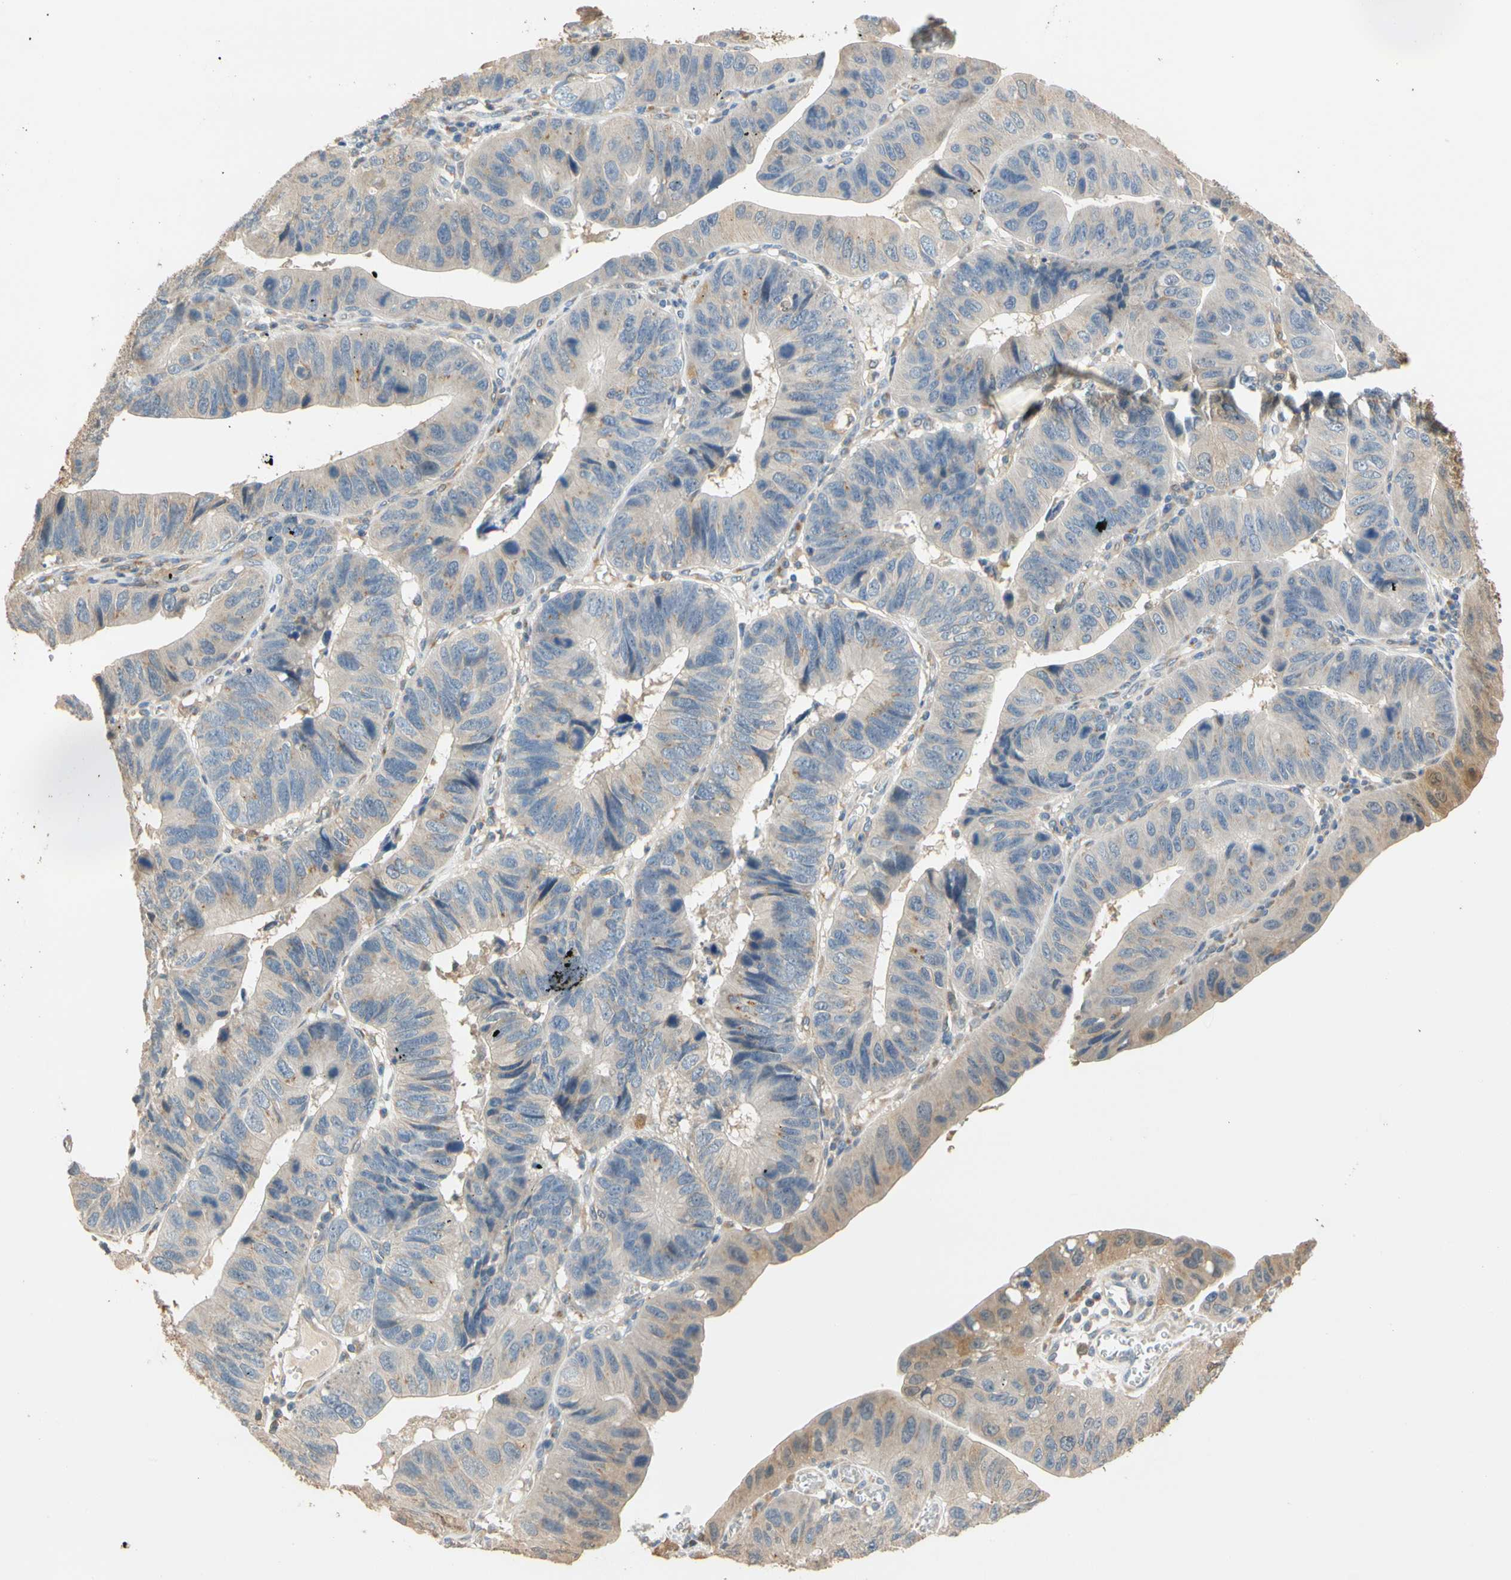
{"staining": {"intensity": "weak", "quantity": "<25%", "location": "cytoplasmic/membranous"}, "tissue": "stomach cancer", "cell_type": "Tumor cells", "image_type": "cancer", "snomed": [{"axis": "morphology", "description": "Adenocarcinoma, NOS"}, {"axis": "topography", "description": "Stomach"}], "caption": "This photomicrograph is of stomach cancer stained with IHC to label a protein in brown with the nuclei are counter-stained blue. There is no staining in tumor cells.", "gene": "GPSM2", "patient": {"sex": "male", "age": 59}}